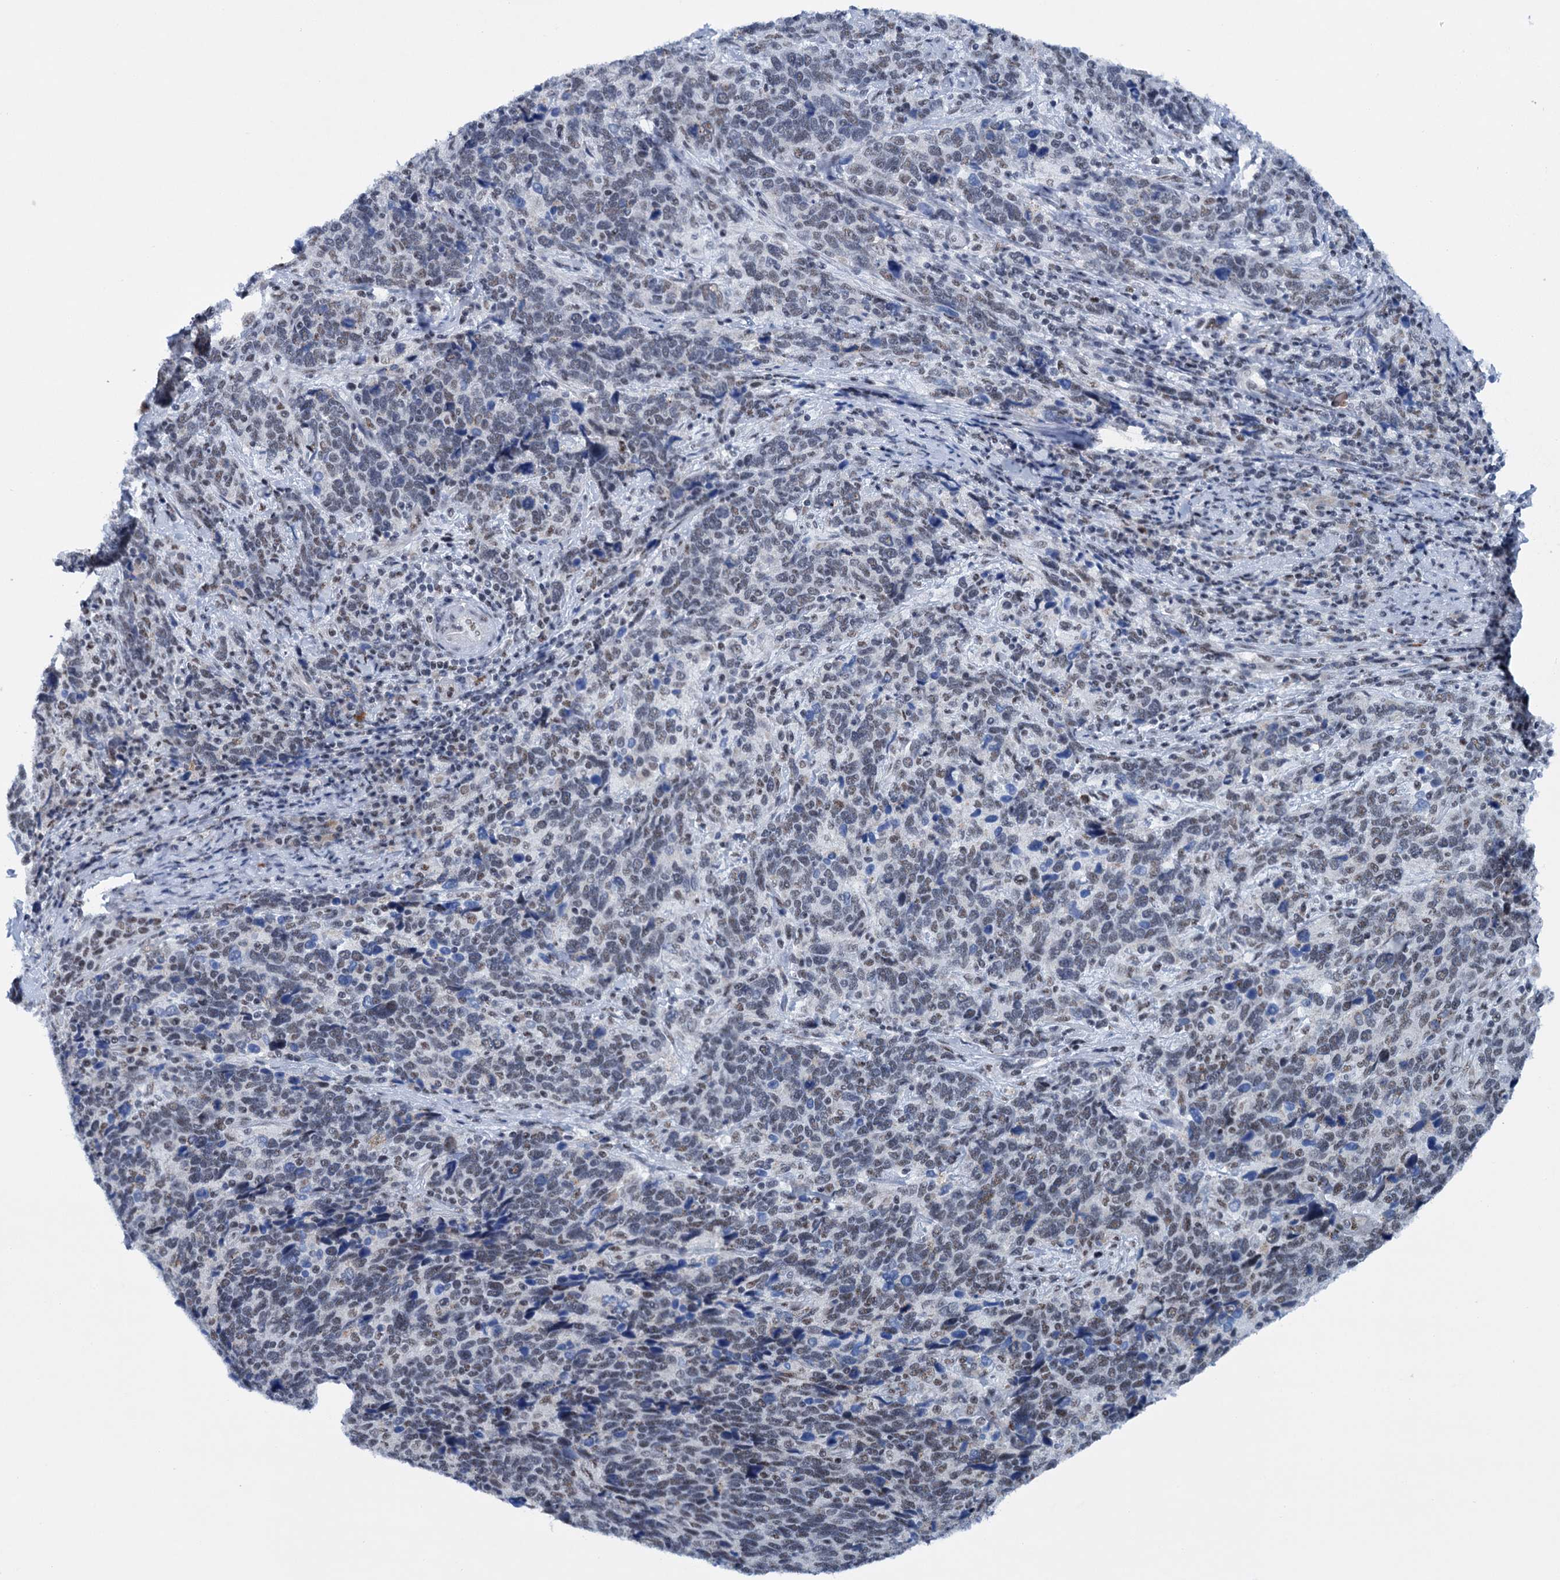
{"staining": {"intensity": "weak", "quantity": "25%-75%", "location": "nuclear"}, "tissue": "cervical cancer", "cell_type": "Tumor cells", "image_type": "cancer", "snomed": [{"axis": "morphology", "description": "Squamous cell carcinoma, NOS"}, {"axis": "topography", "description": "Cervix"}], "caption": "IHC photomicrograph of cervical cancer (squamous cell carcinoma) stained for a protein (brown), which displays low levels of weak nuclear positivity in about 25%-75% of tumor cells.", "gene": "SREK1", "patient": {"sex": "female", "age": 41}}